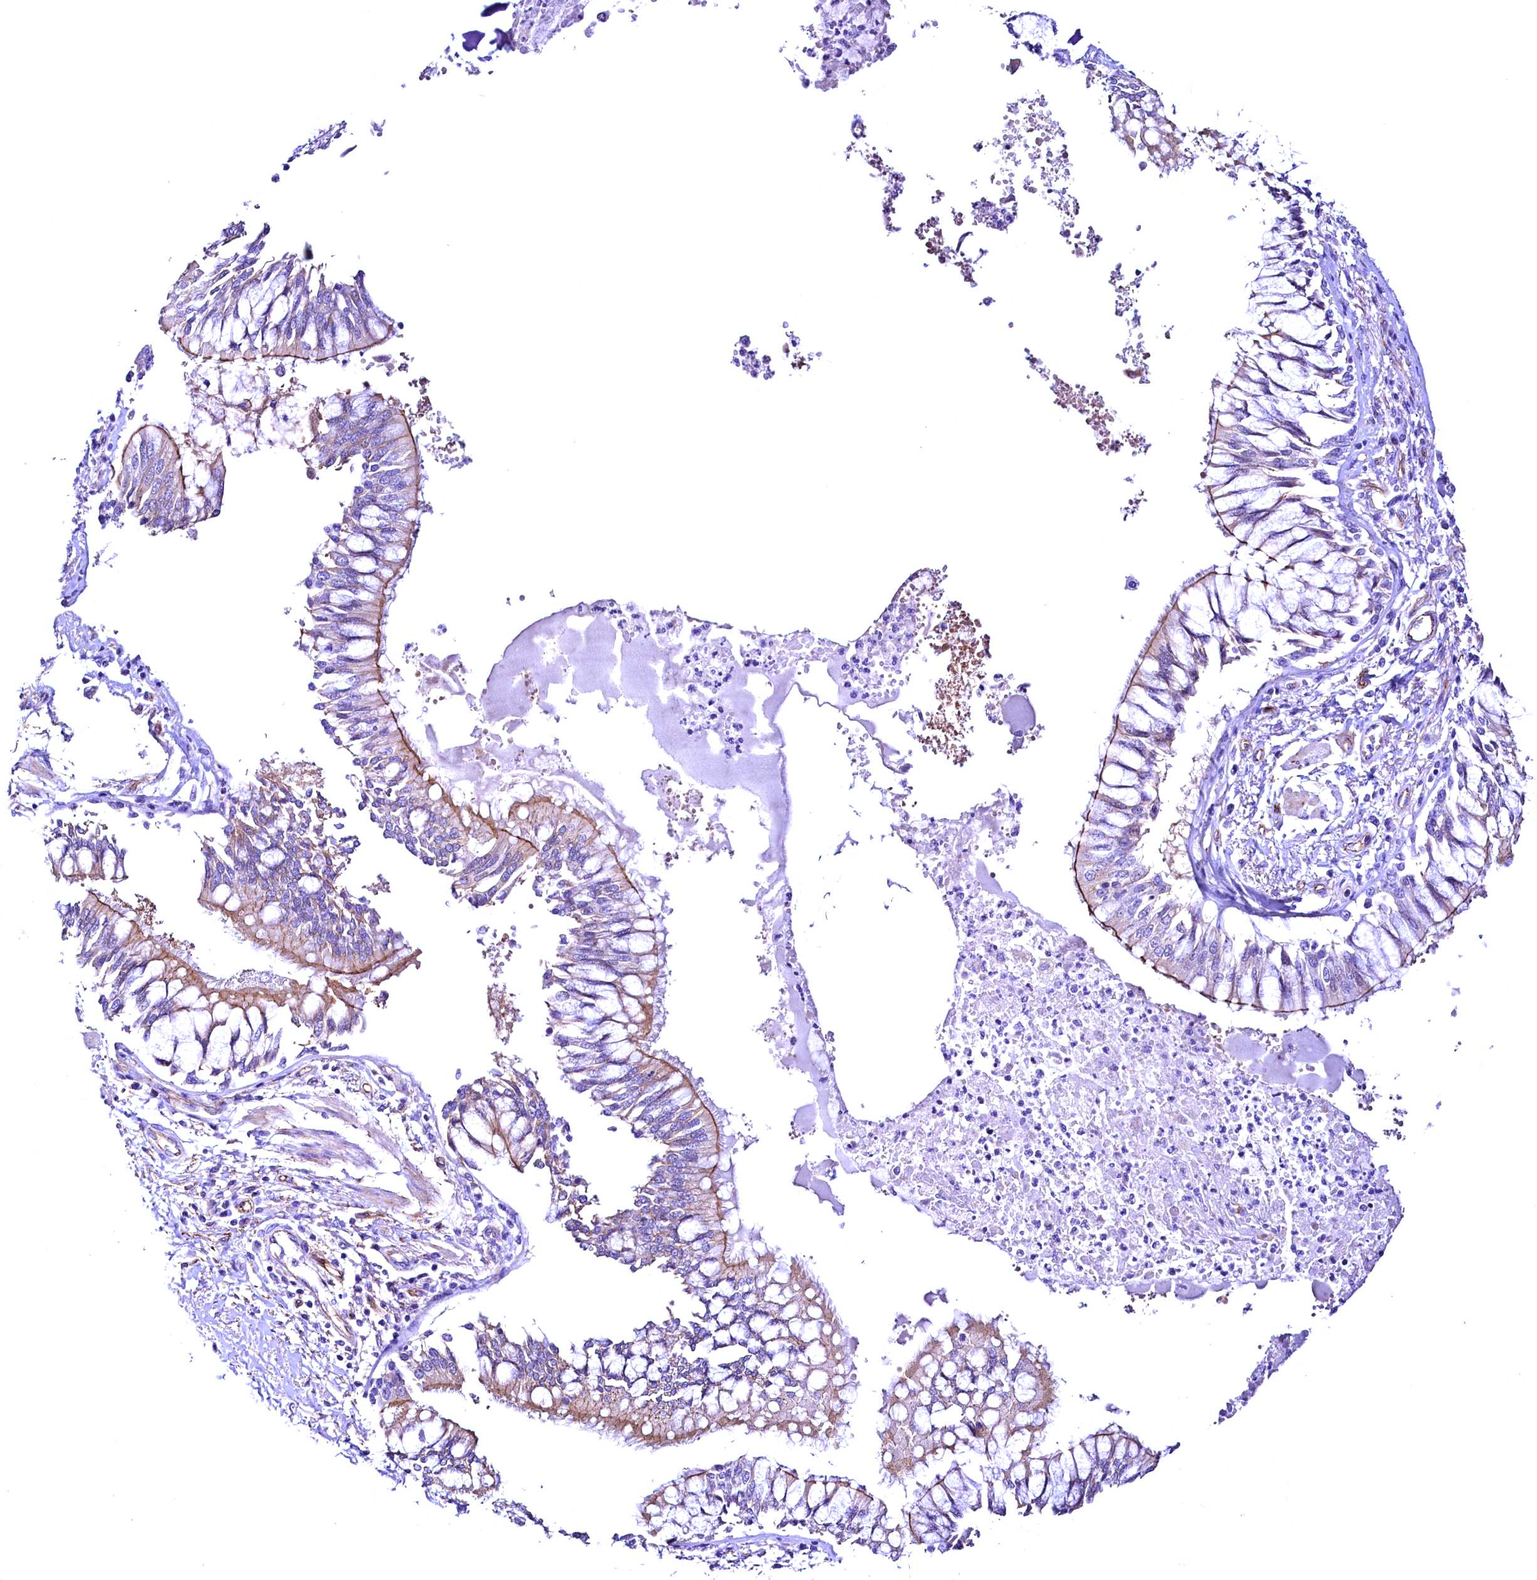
{"staining": {"intensity": "moderate", "quantity": "25%-75%", "location": "cytoplasmic/membranous"}, "tissue": "bronchus", "cell_type": "Respiratory epithelial cells", "image_type": "normal", "snomed": [{"axis": "morphology", "description": "Normal tissue, NOS"}, {"axis": "topography", "description": "Cartilage tissue"}, {"axis": "topography", "description": "Bronchus"}, {"axis": "topography", "description": "Lung"}], "caption": "Unremarkable bronchus demonstrates moderate cytoplasmic/membranous staining in about 25%-75% of respiratory epithelial cells, visualized by immunohistochemistry.", "gene": "SLF1", "patient": {"sex": "female", "age": 49}}